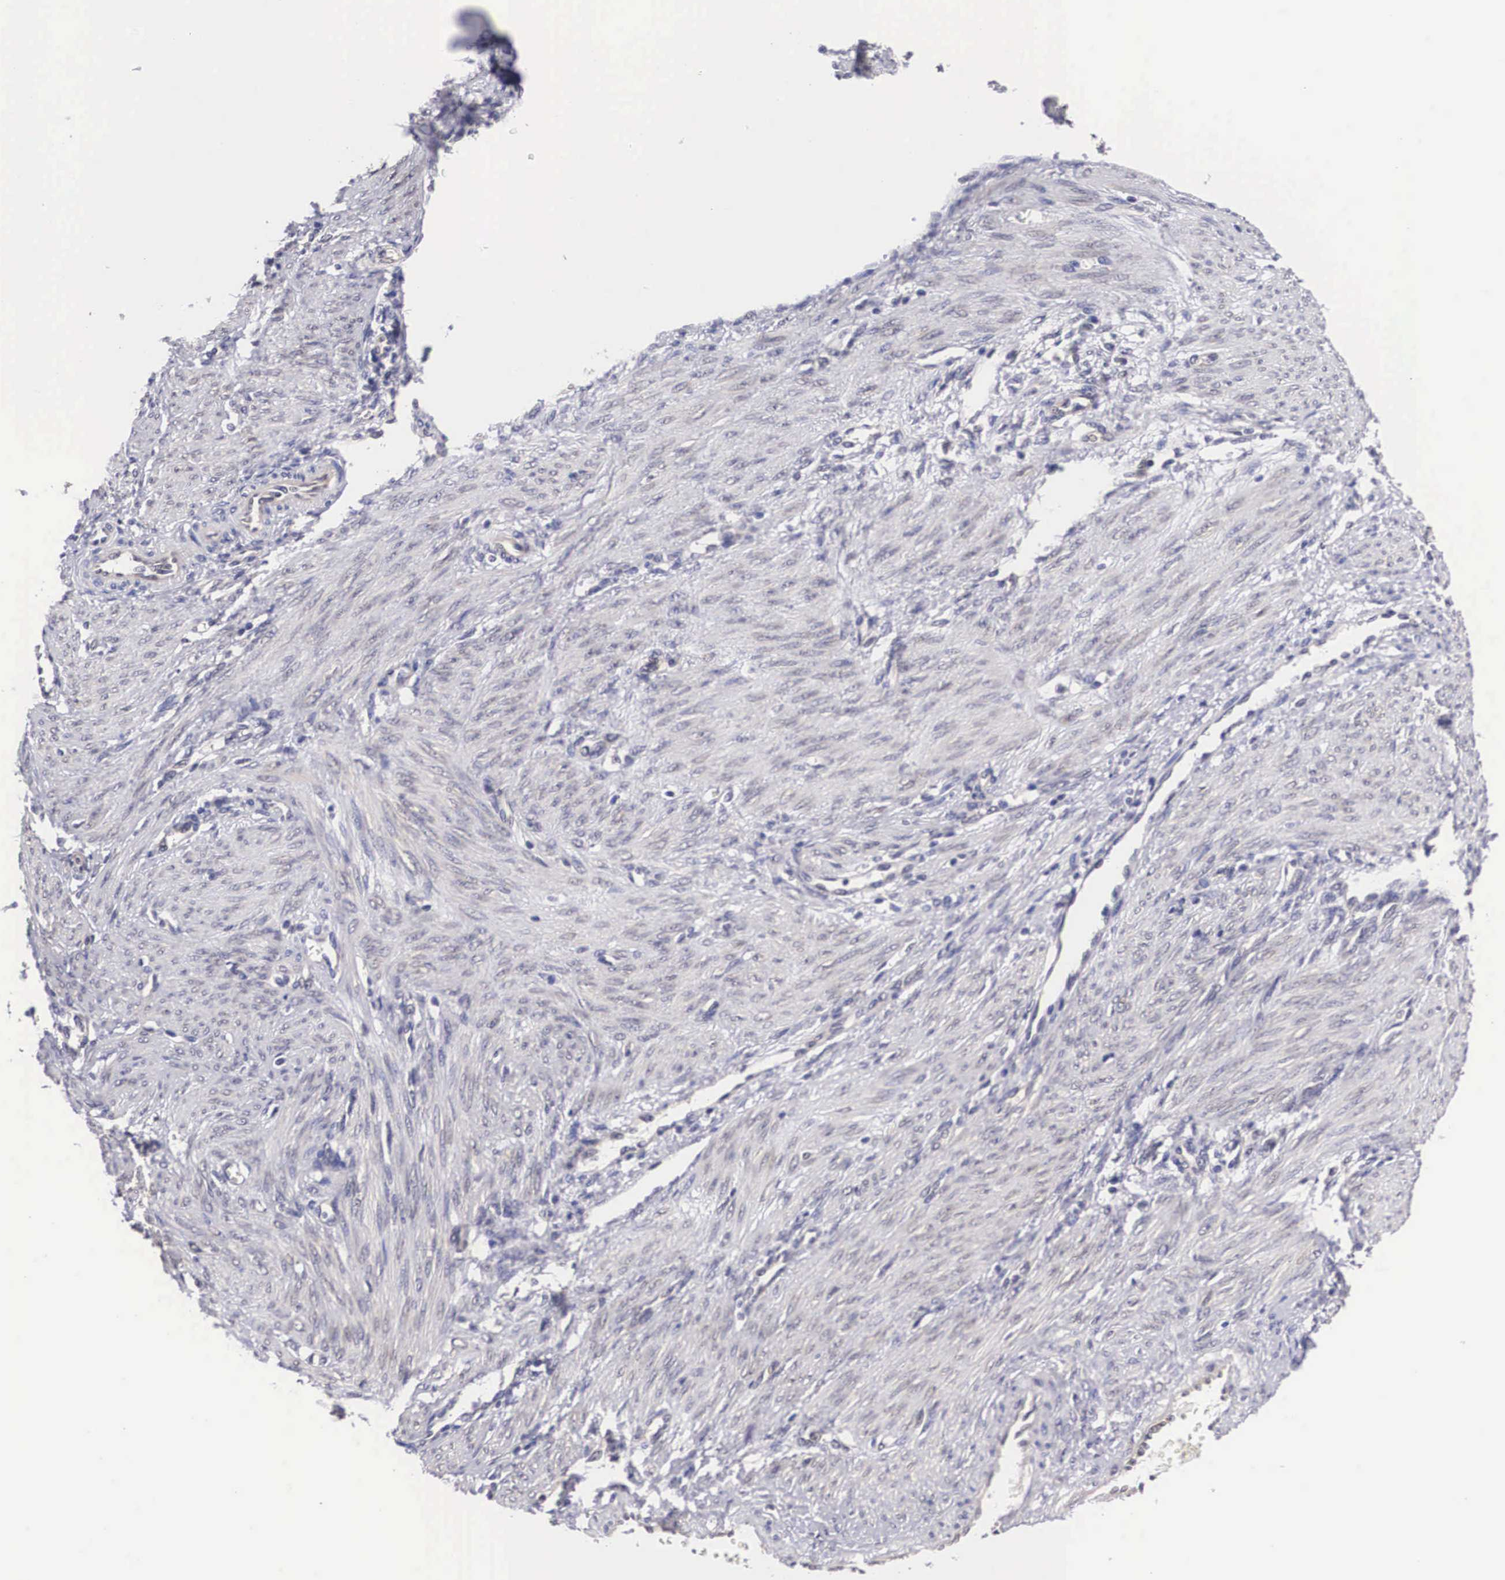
{"staining": {"intensity": "negative", "quantity": "none", "location": "none"}, "tissue": "endometrial cancer", "cell_type": "Tumor cells", "image_type": "cancer", "snomed": [{"axis": "morphology", "description": "Adenocarcinoma, NOS"}, {"axis": "topography", "description": "Endometrium"}], "caption": "Immunohistochemistry of human endometrial adenocarcinoma demonstrates no positivity in tumor cells.", "gene": "OTX2", "patient": {"sex": "female", "age": 51}}